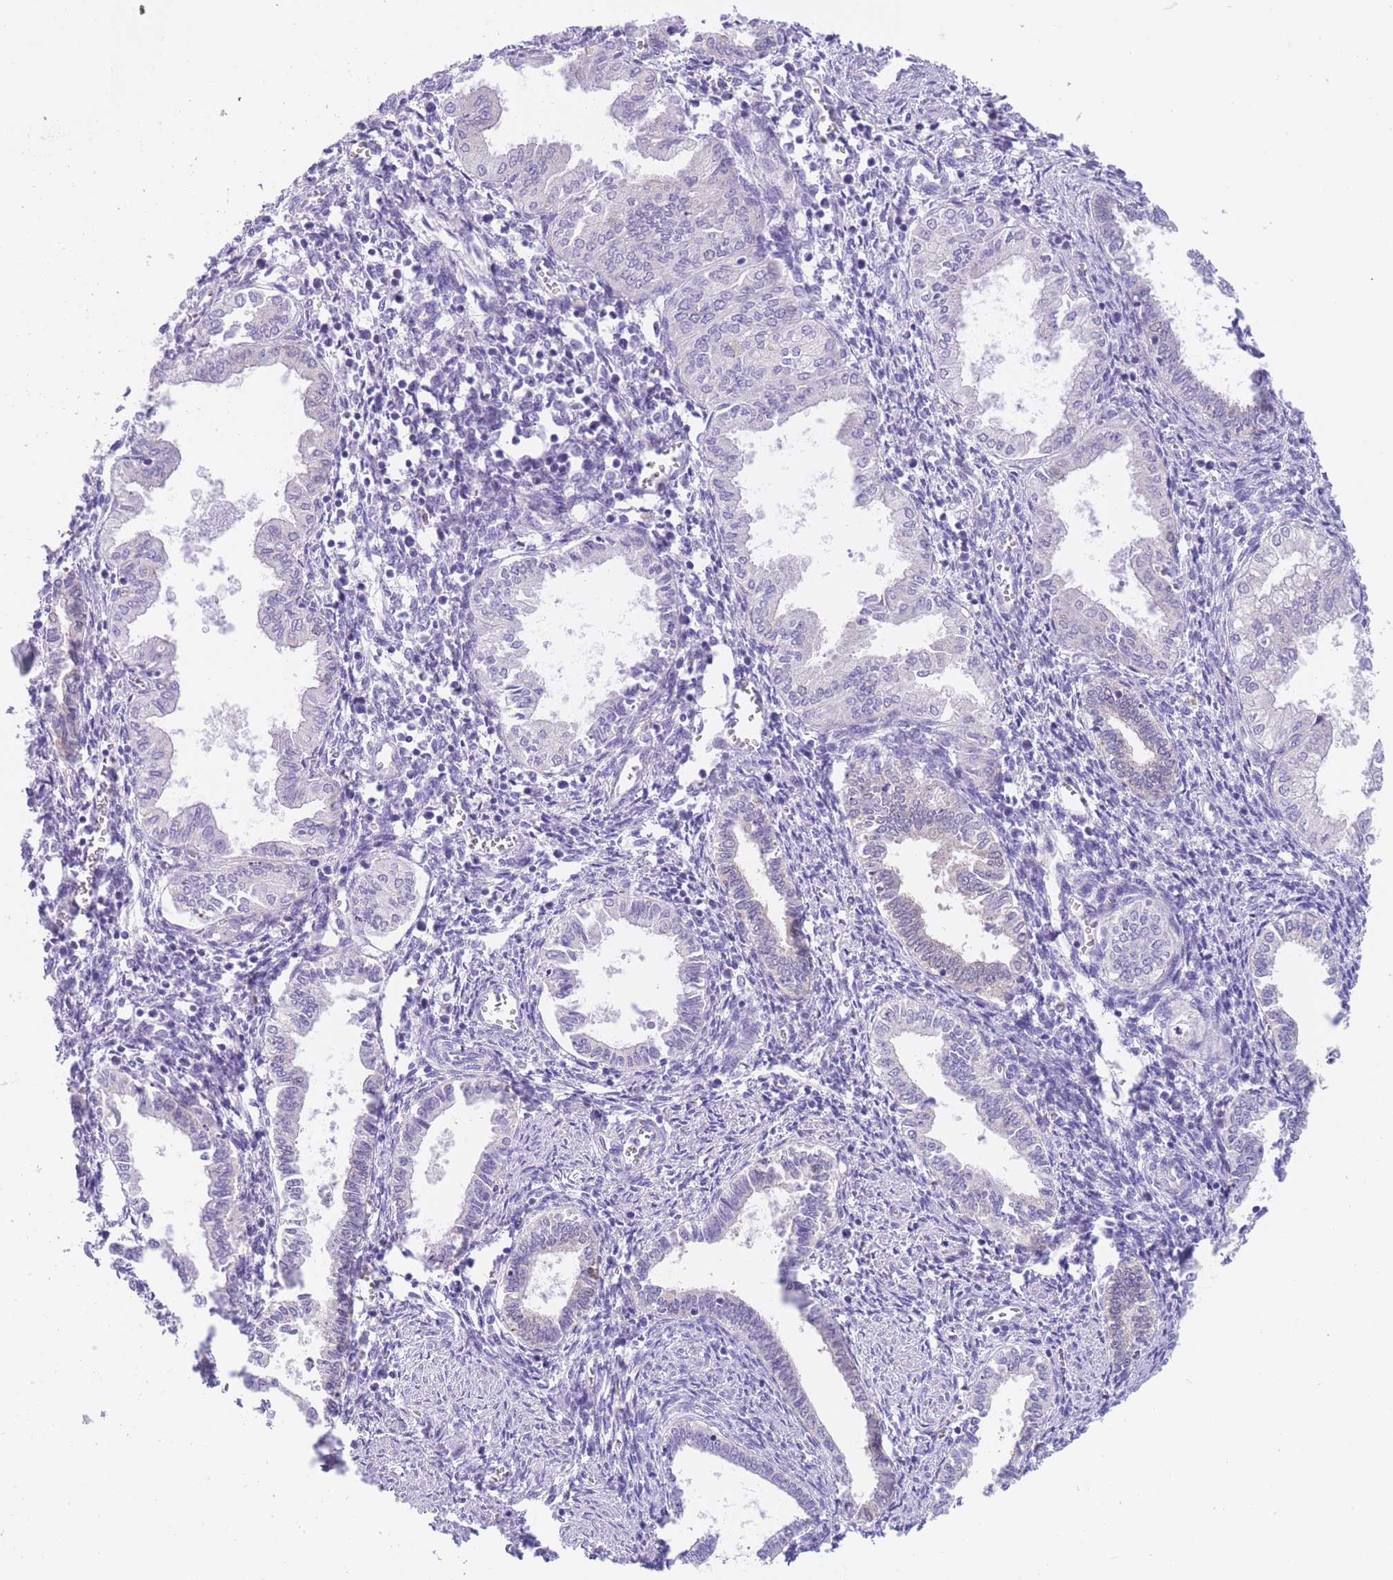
{"staining": {"intensity": "negative", "quantity": "none", "location": "none"}, "tissue": "endometrium", "cell_type": "Cells in endometrial stroma", "image_type": "normal", "snomed": [{"axis": "morphology", "description": "Normal tissue, NOS"}, {"axis": "topography", "description": "Endometrium"}], "caption": "IHC of normal endometrium demonstrates no positivity in cells in endometrial stroma.", "gene": "QTRT1", "patient": {"sex": "female", "age": 37}}